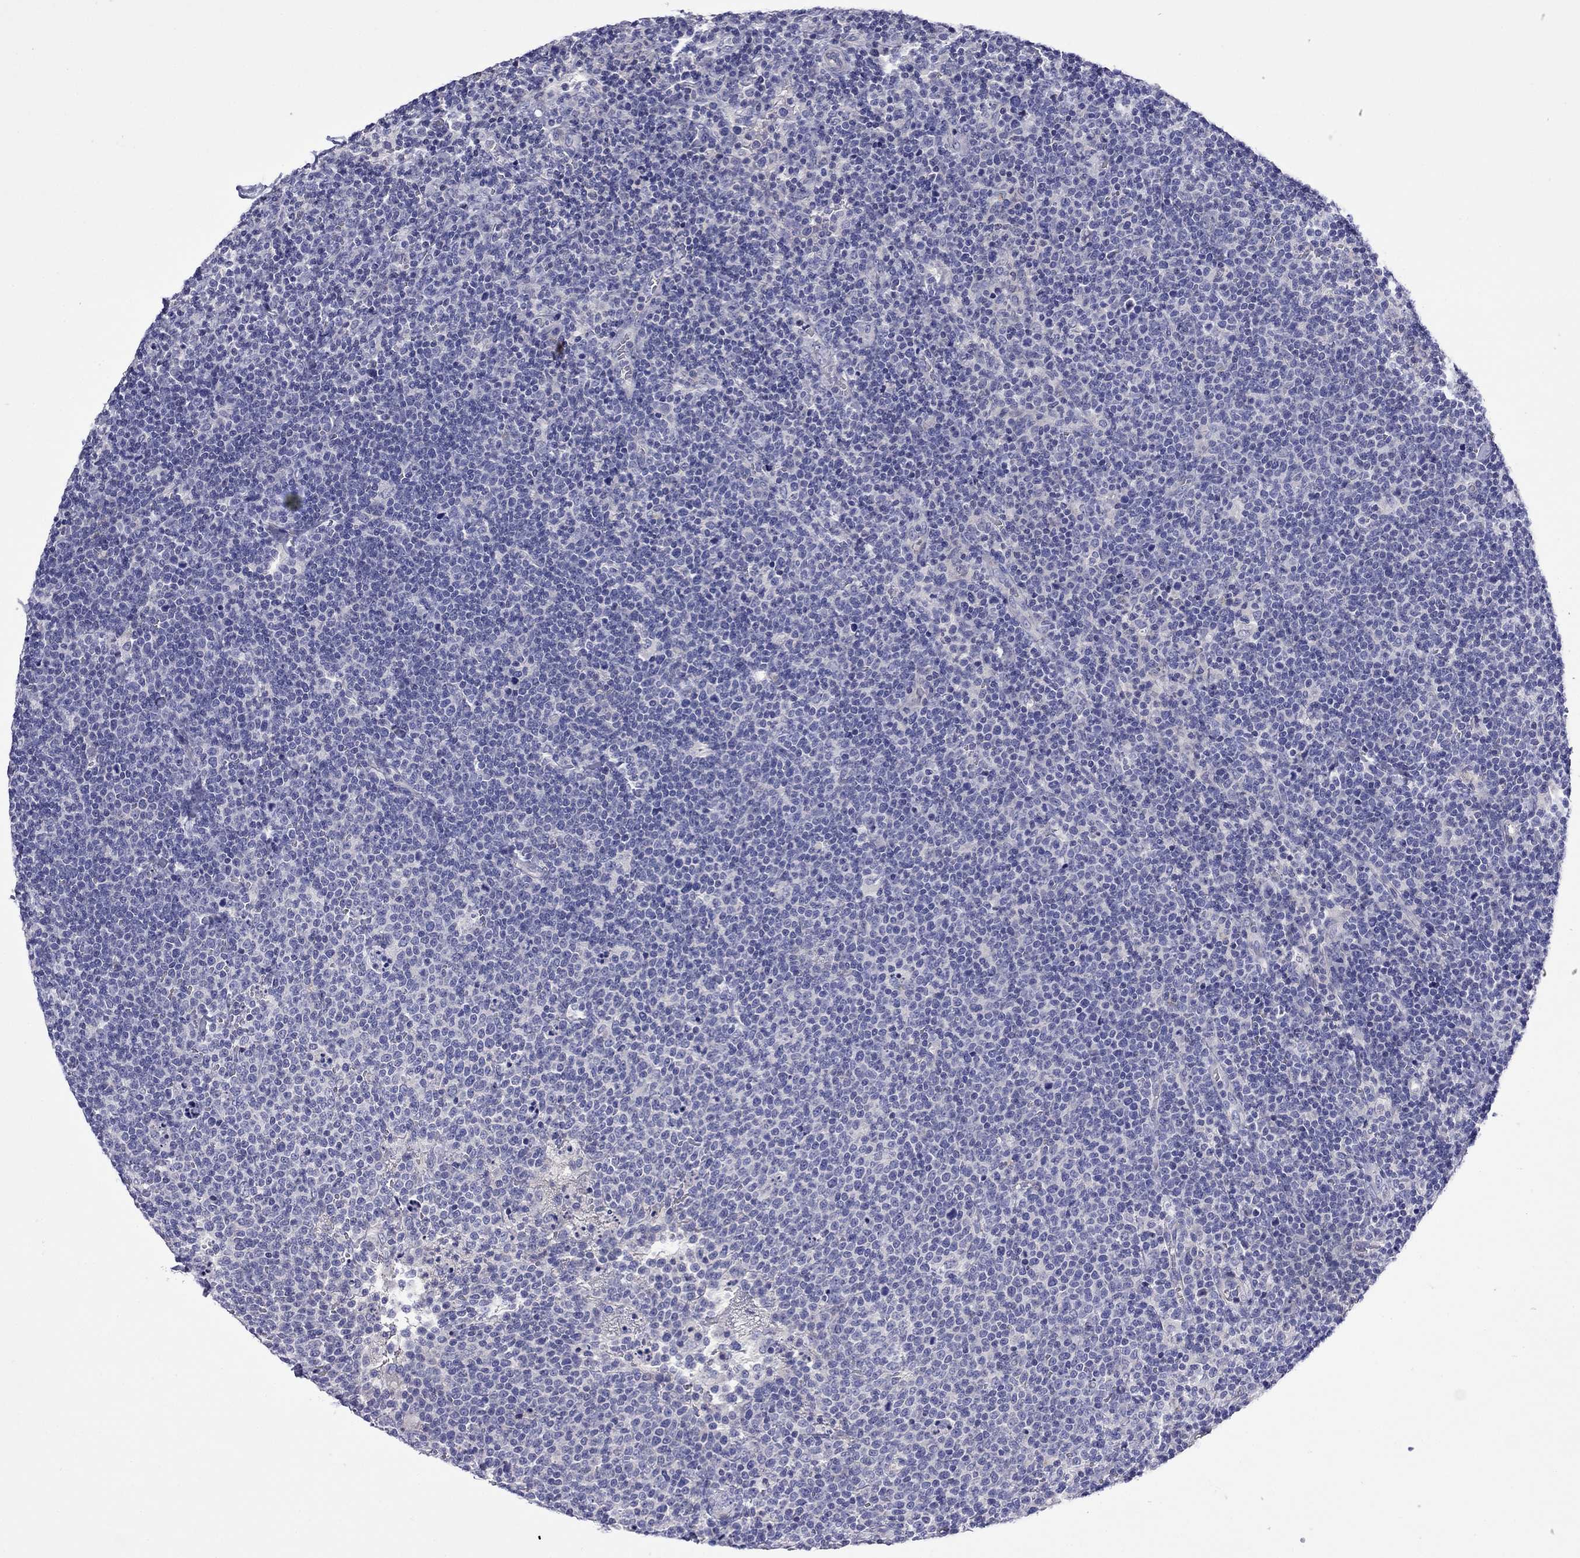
{"staining": {"intensity": "negative", "quantity": "none", "location": "none"}, "tissue": "lymphoma", "cell_type": "Tumor cells", "image_type": "cancer", "snomed": [{"axis": "morphology", "description": "Malignant lymphoma, non-Hodgkin's type, High grade"}, {"axis": "topography", "description": "Lymph node"}], "caption": "Human lymphoma stained for a protein using immunohistochemistry exhibits no expression in tumor cells.", "gene": "STAR", "patient": {"sex": "male", "age": 61}}